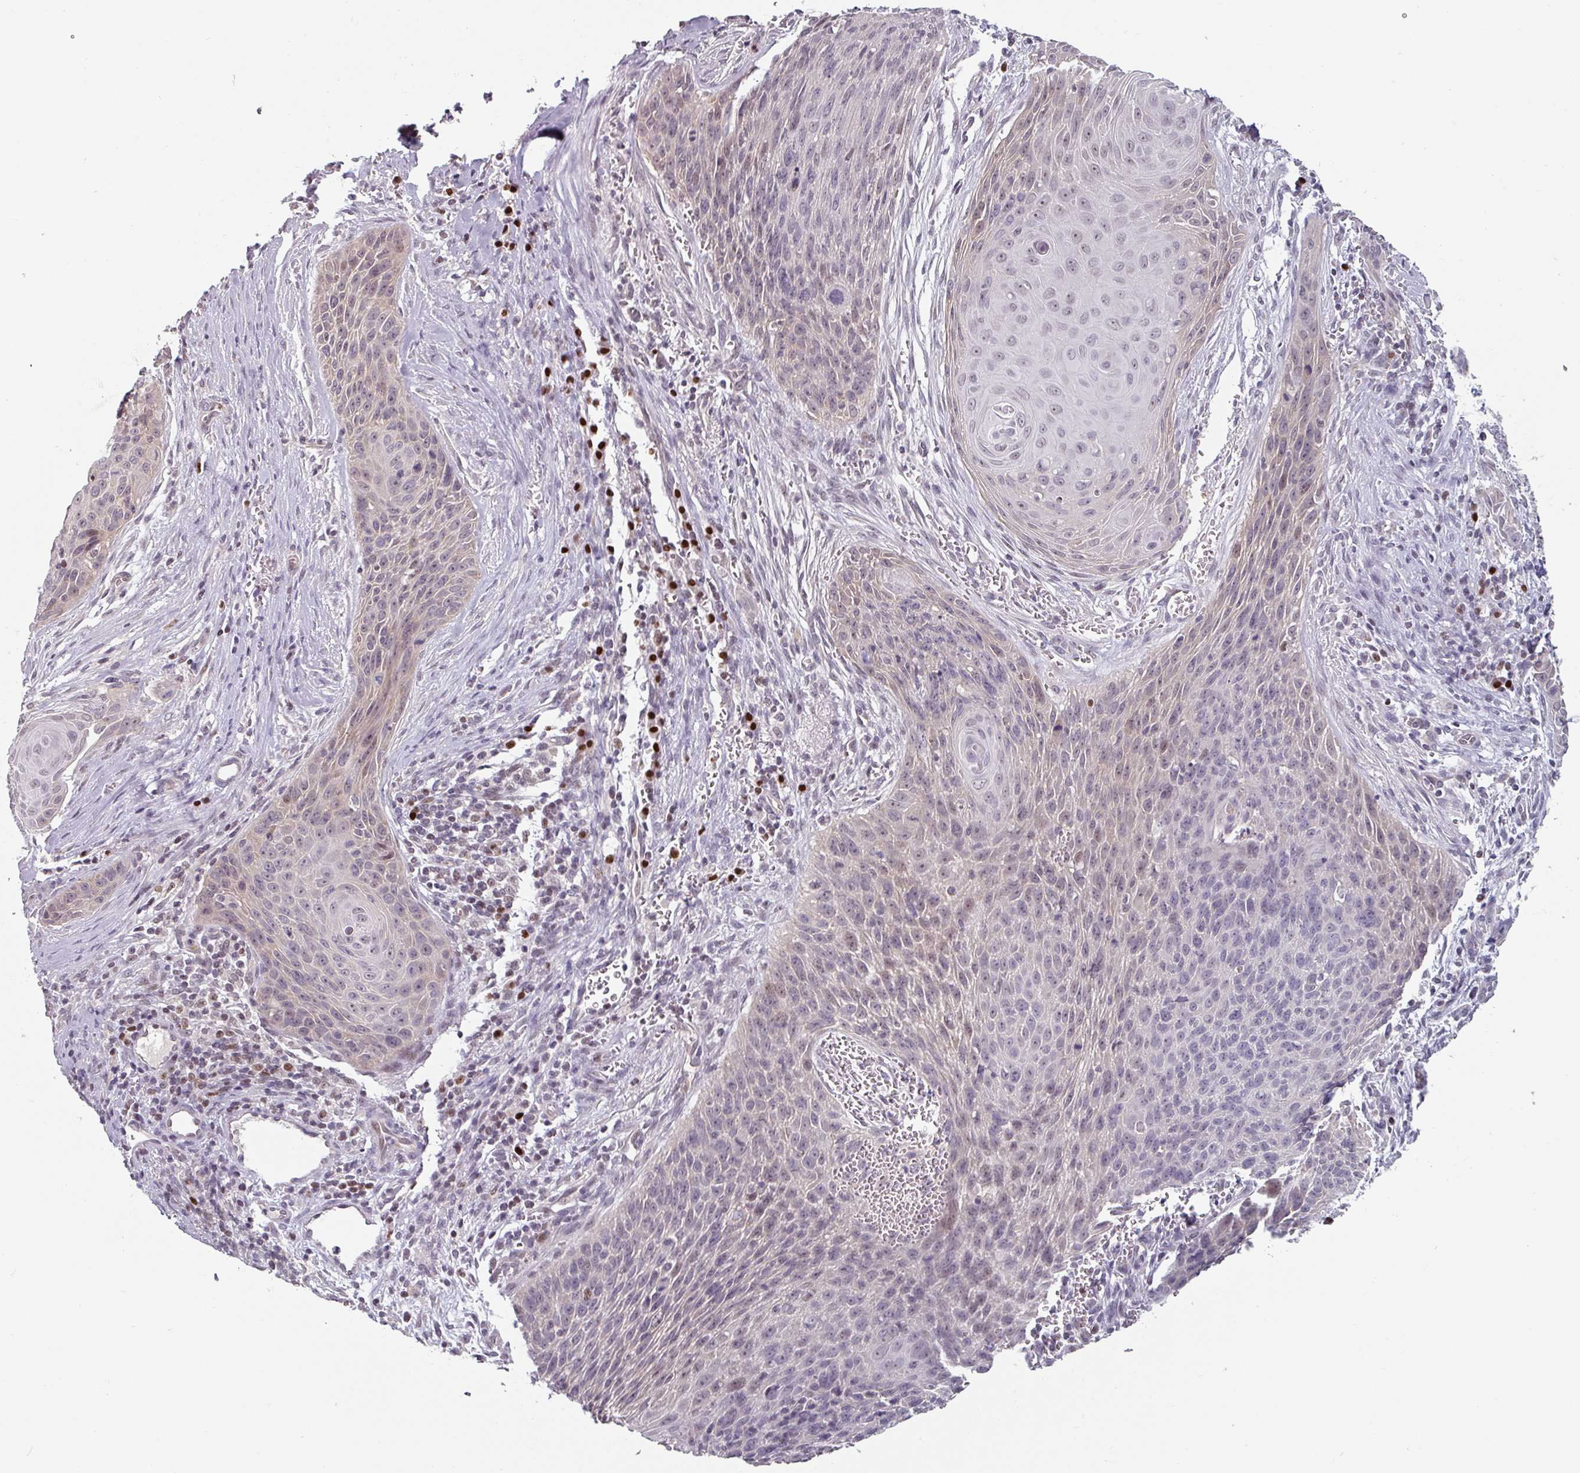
{"staining": {"intensity": "negative", "quantity": "none", "location": "none"}, "tissue": "cervical cancer", "cell_type": "Tumor cells", "image_type": "cancer", "snomed": [{"axis": "morphology", "description": "Squamous cell carcinoma, NOS"}, {"axis": "topography", "description": "Cervix"}], "caption": "Micrograph shows no protein staining in tumor cells of cervical cancer (squamous cell carcinoma) tissue.", "gene": "ZBTB6", "patient": {"sex": "female", "age": 55}}